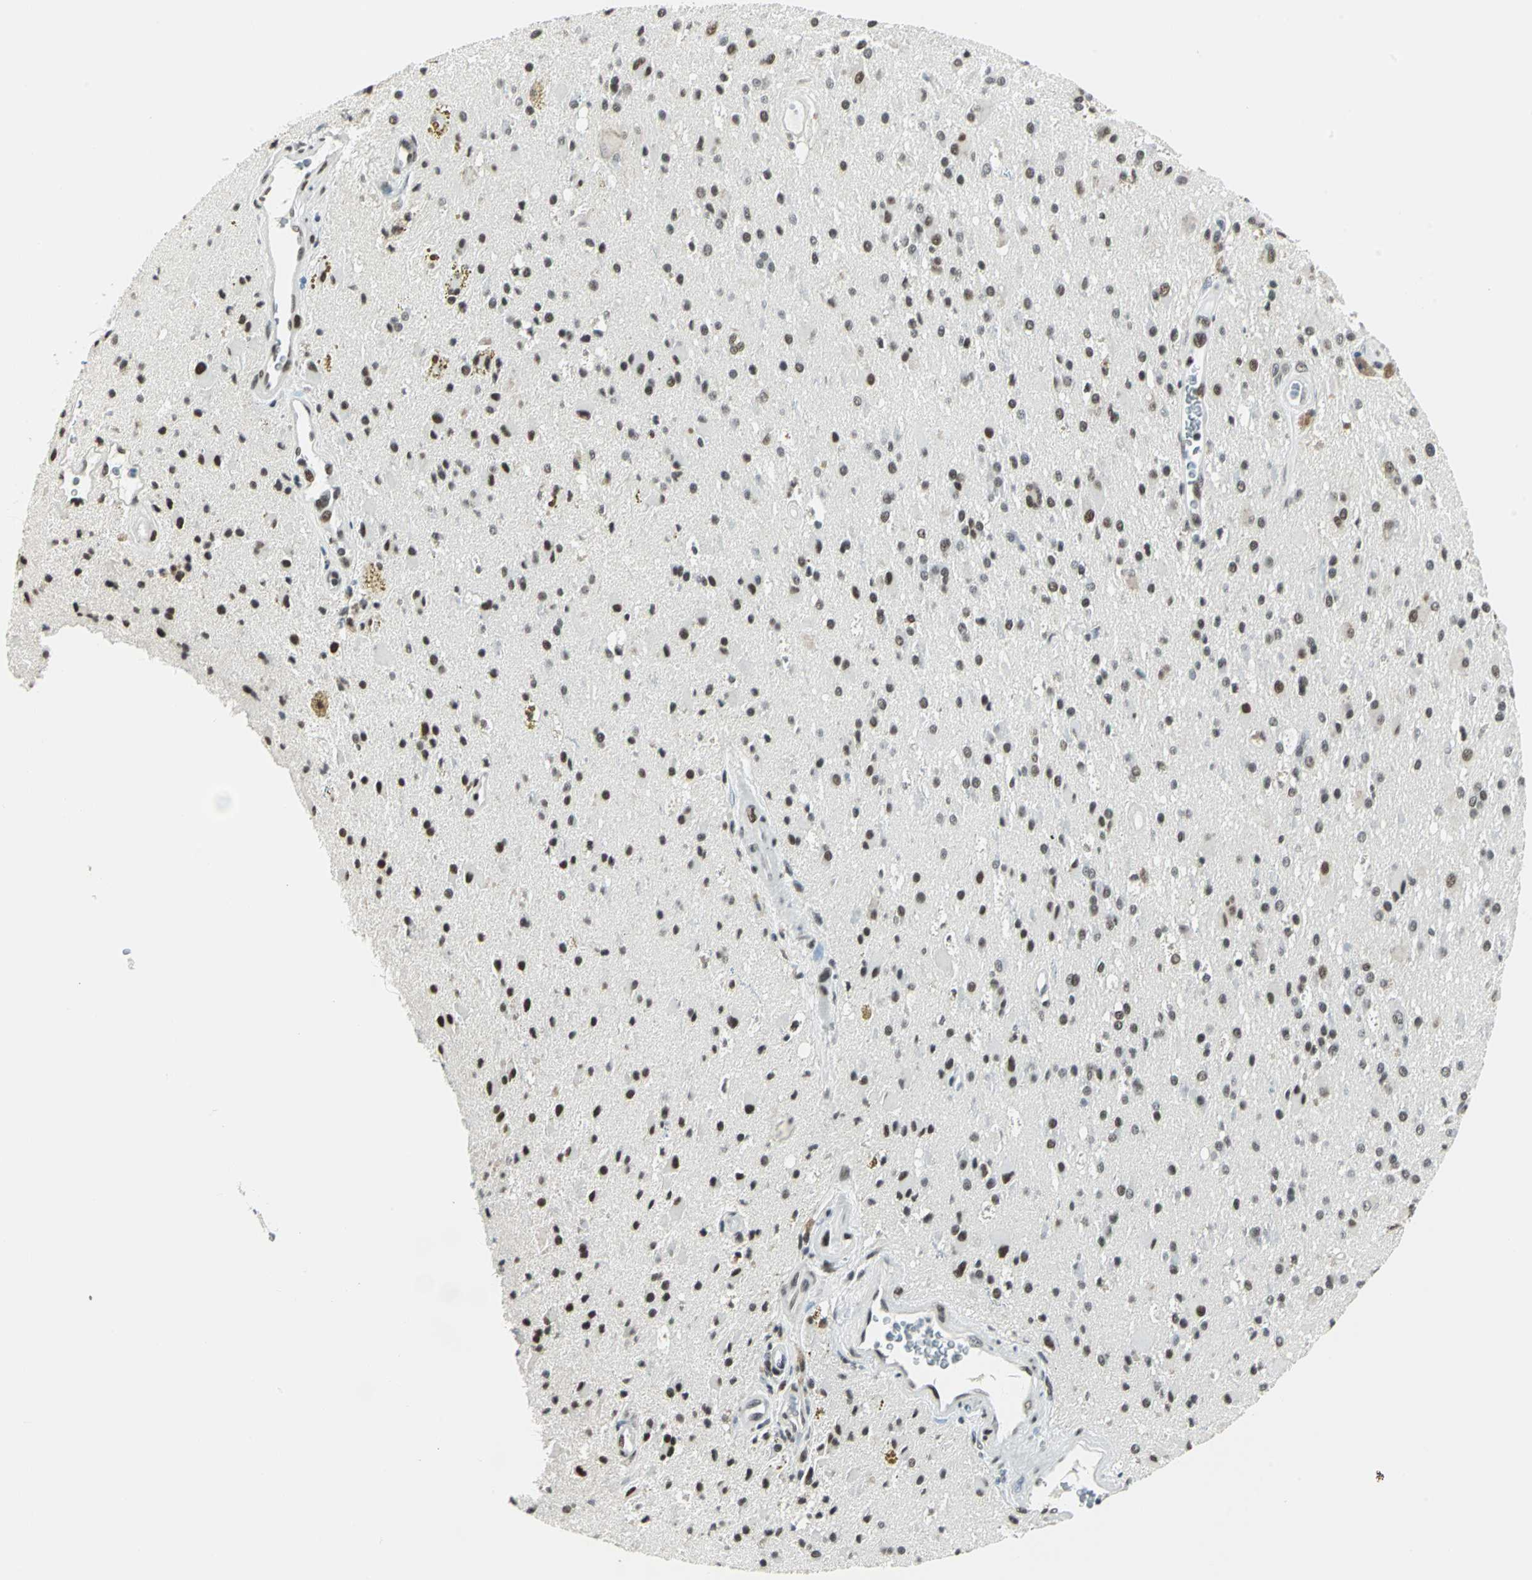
{"staining": {"intensity": "moderate", "quantity": ">75%", "location": "nuclear"}, "tissue": "glioma", "cell_type": "Tumor cells", "image_type": "cancer", "snomed": [{"axis": "morphology", "description": "Glioma, malignant, Low grade"}, {"axis": "topography", "description": "Brain"}], "caption": "A brown stain labels moderate nuclear expression of a protein in glioma tumor cells. Immunohistochemistry (ihc) stains the protein in brown and the nuclei are stained blue.", "gene": "ADNP", "patient": {"sex": "male", "age": 58}}